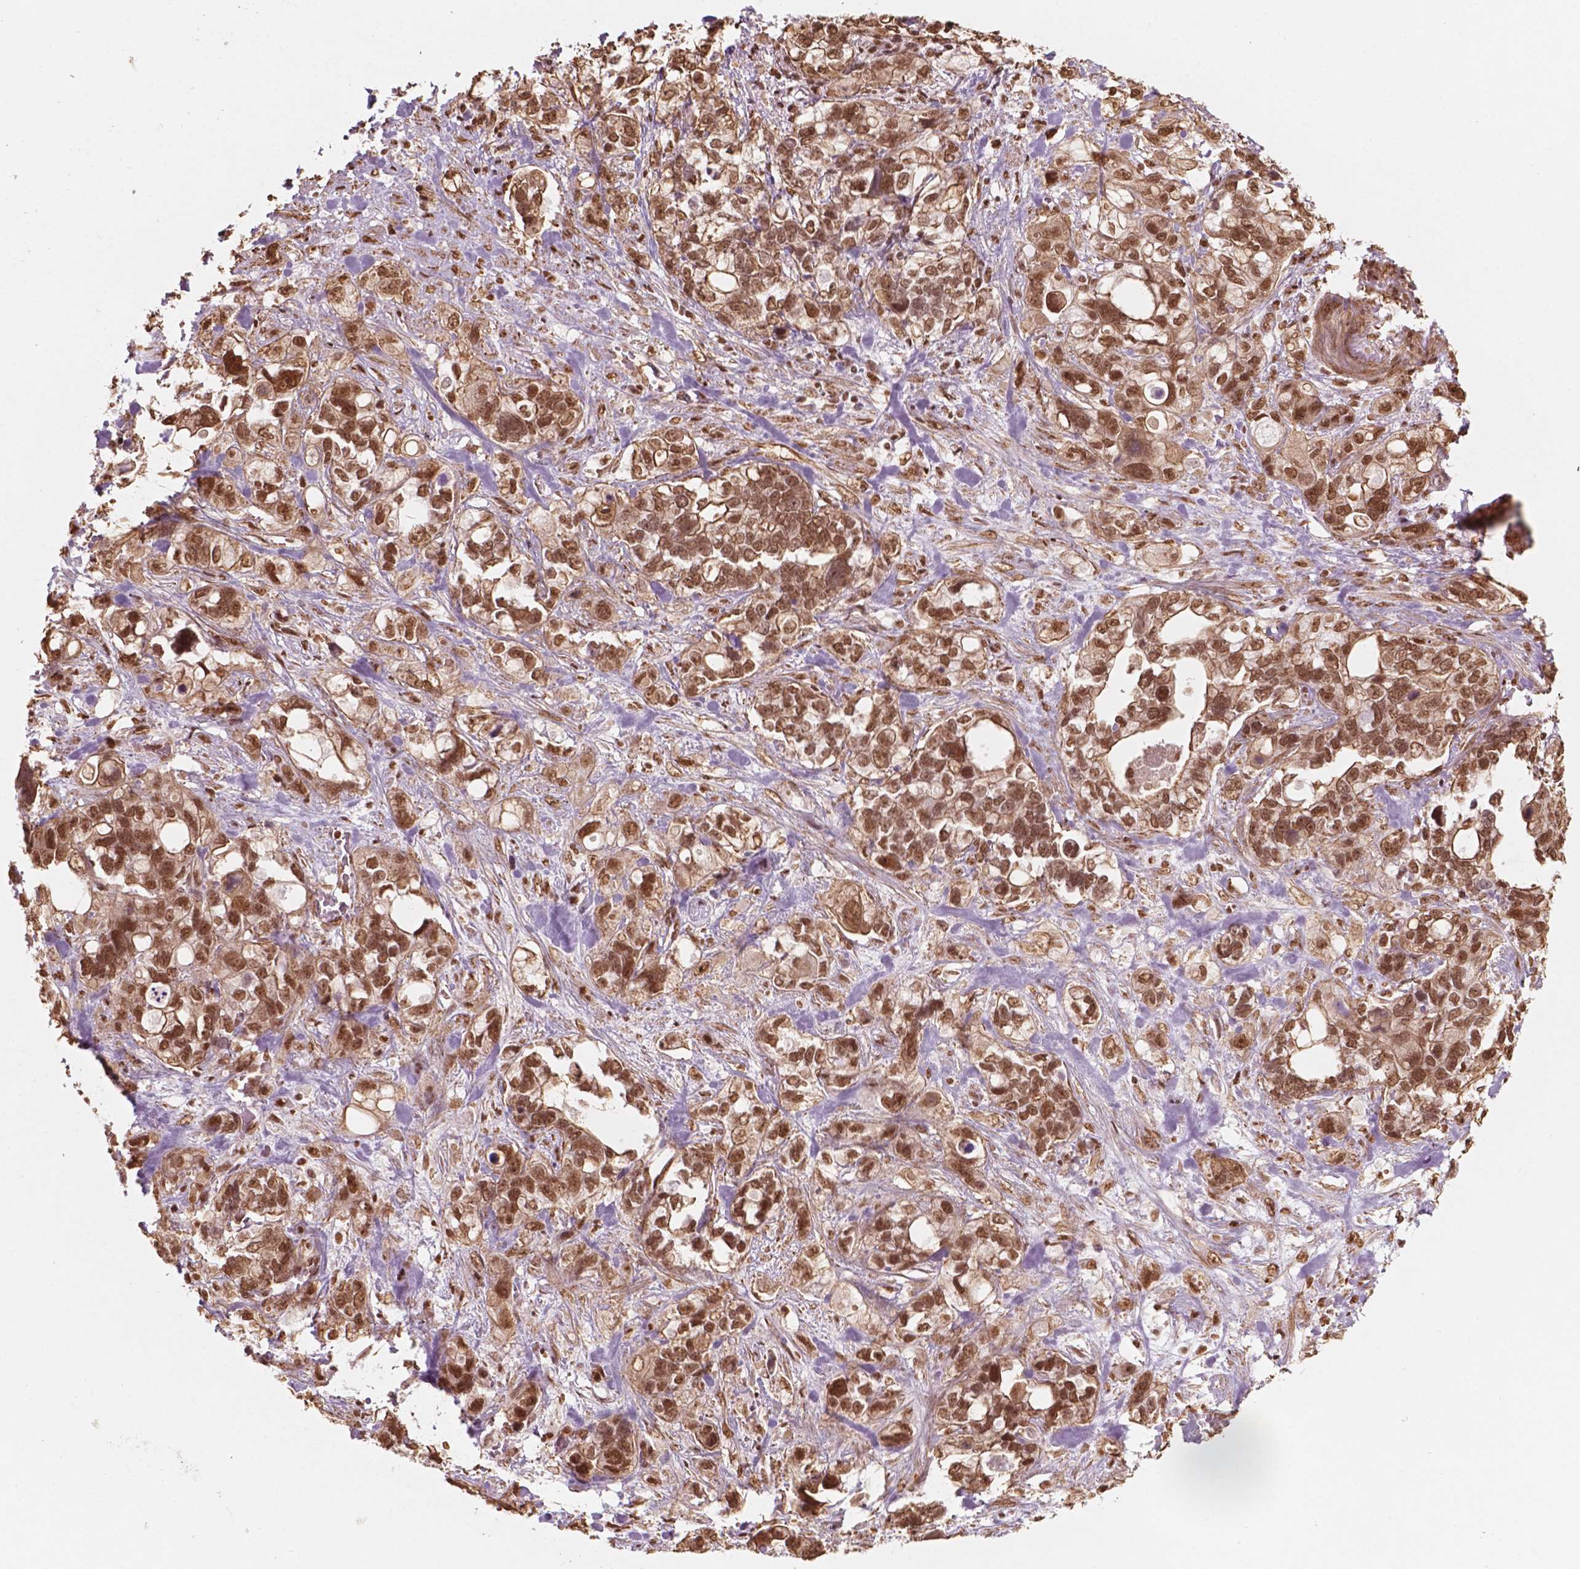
{"staining": {"intensity": "strong", "quantity": ">75%", "location": "nuclear"}, "tissue": "stomach cancer", "cell_type": "Tumor cells", "image_type": "cancer", "snomed": [{"axis": "morphology", "description": "Adenocarcinoma, NOS"}, {"axis": "topography", "description": "Stomach, upper"}], "caption": "DAB immunohistochemical staining of stomach adenocarcinoma exhibits strong nuclear protein expression in about >75% of tumor cells.", "gene": "GTF3C5", "patient": {"sex": "female", "age": 81}}